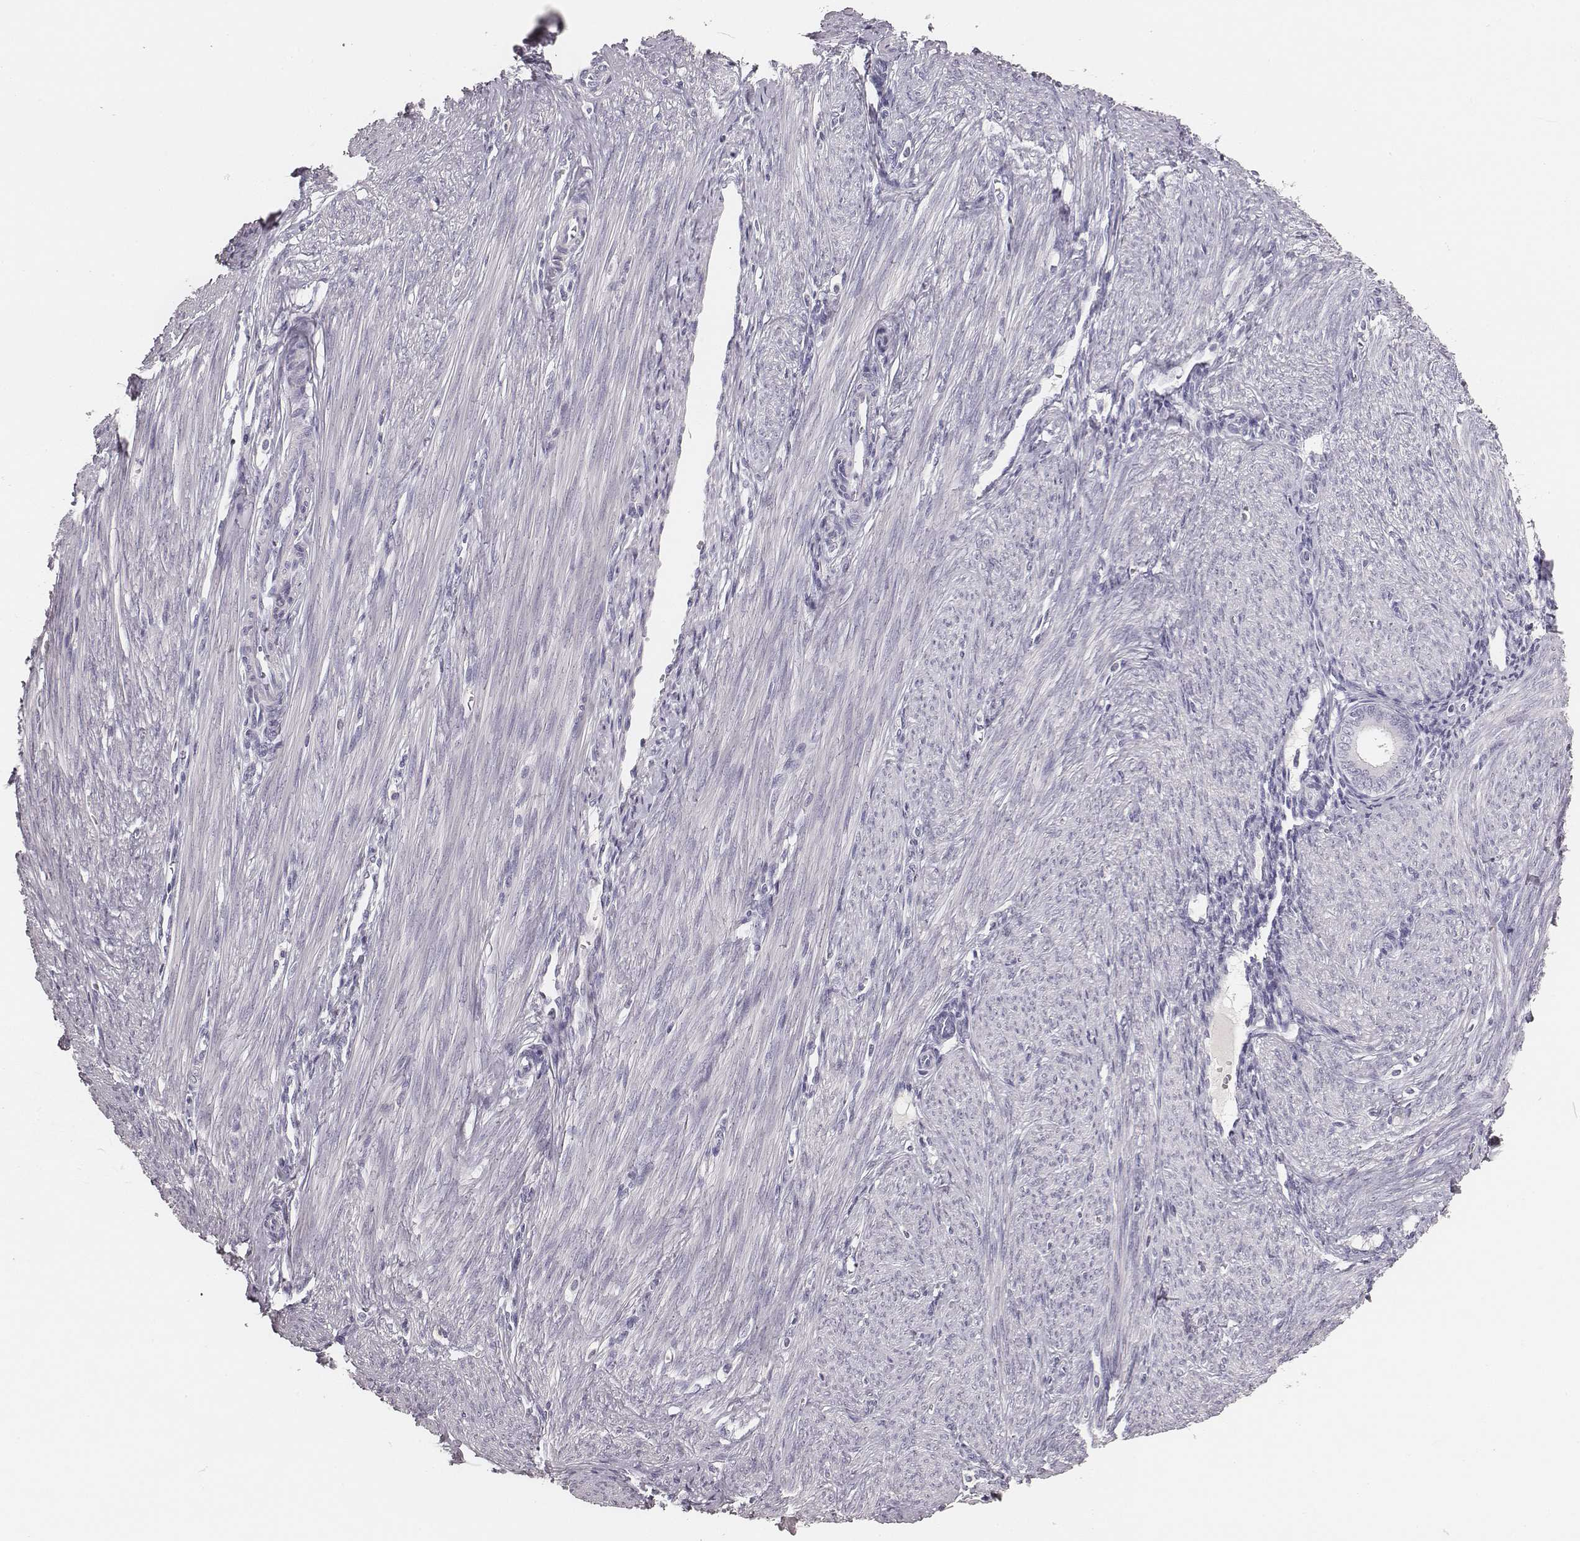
{"staining": {"intensity": "negative", "quantity": "none", "location": "none"}, "tissue": "endometrium", "cell_type": "Cells in endometrial stroma", "image_type": "normal", "snomed": [{"axis": "morphology", "description": "Normal tissue, NOS"}, {"axis": "topography", "description": "Endometrium"}], "caption": "An IHC micrograph of benign endometrium is shown. There is no staining in cells in endometrial stroma of endometrium. (DAB (3,3'-diaminobenzidine) immunohistochemistry (IHC) with hematoxylin counter stain).", "gene": "MYH6", "patient": {"sex": "female", "age": 39}}